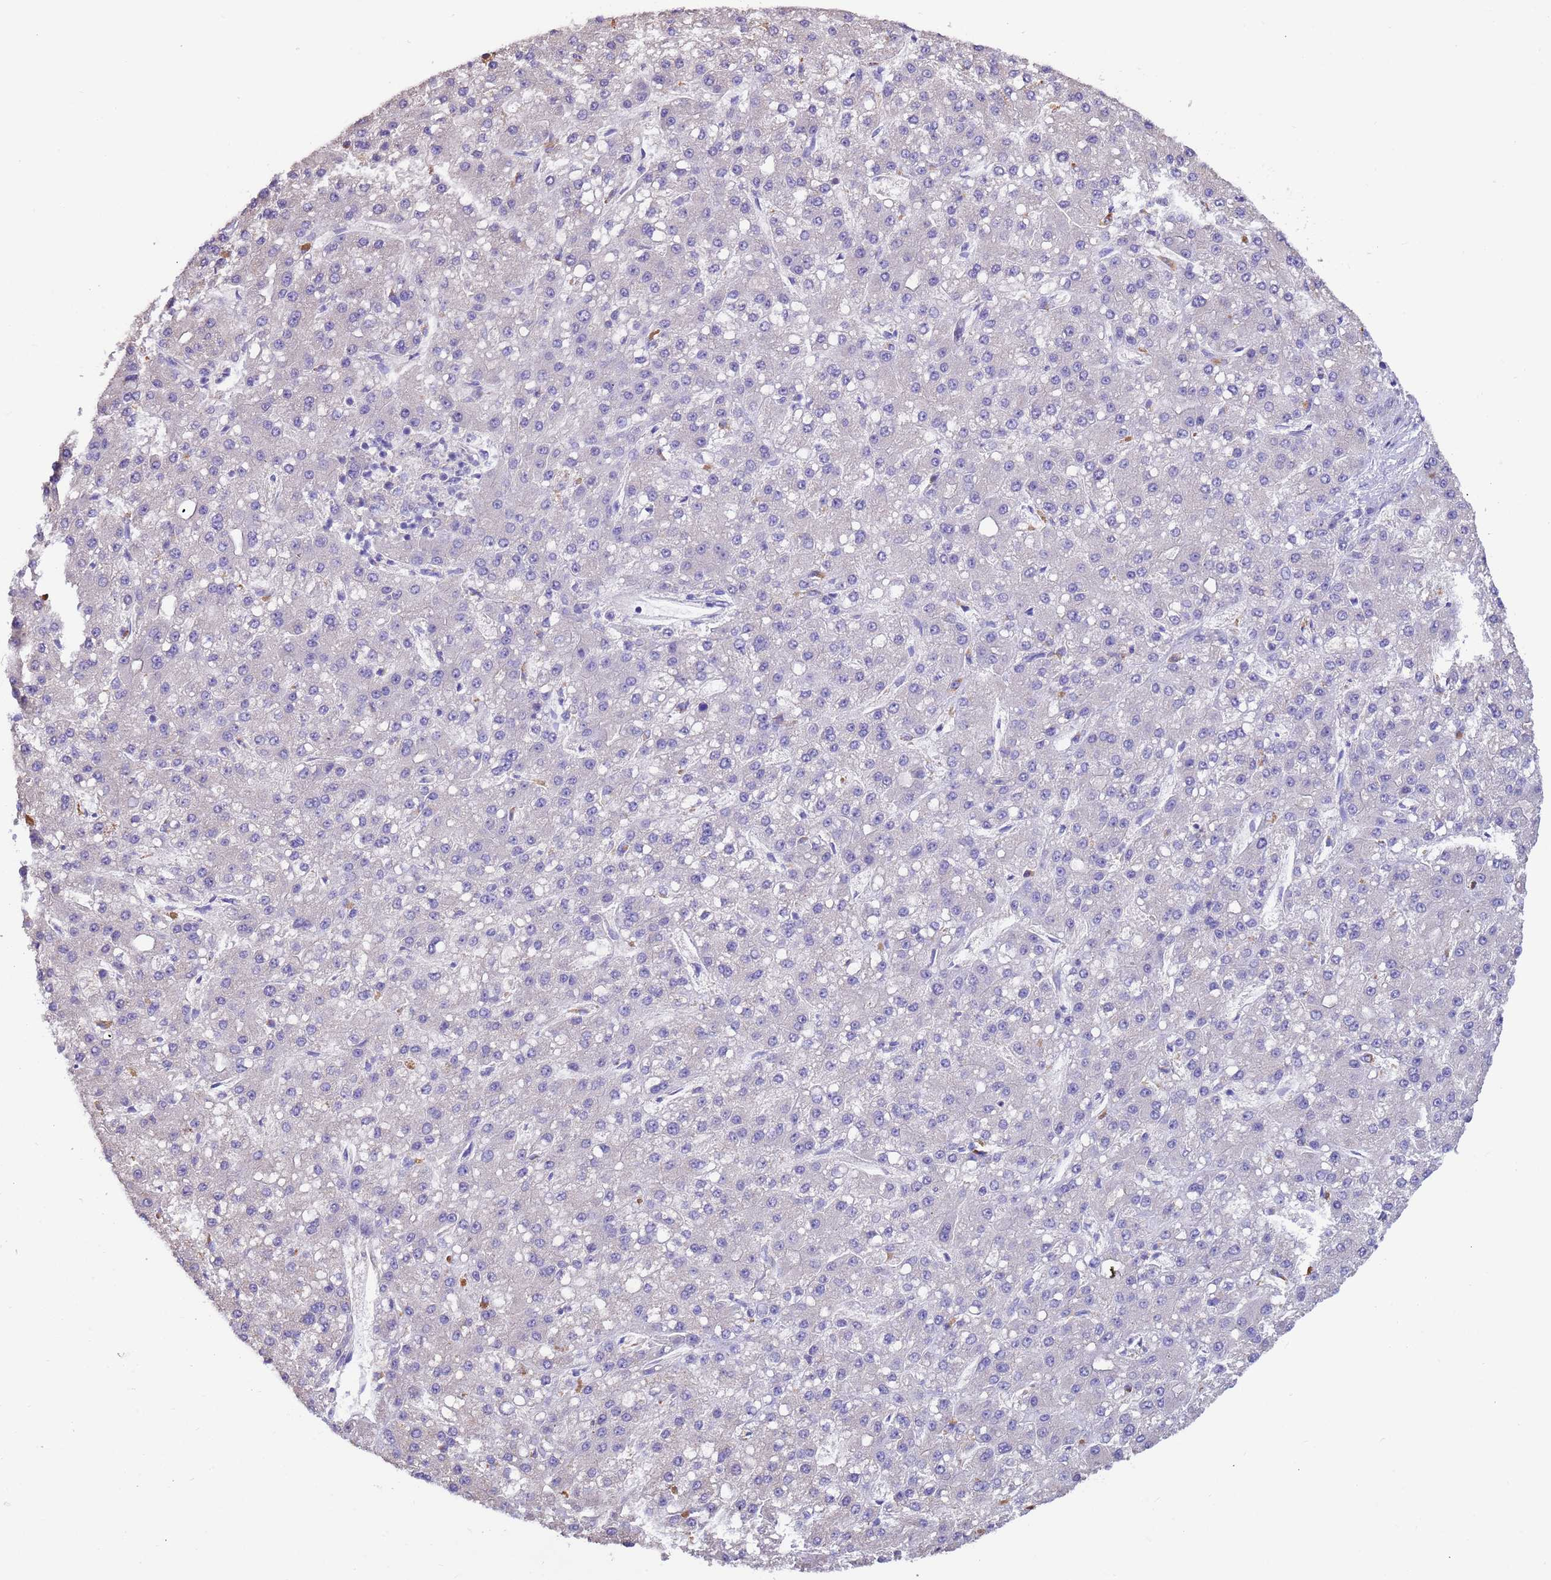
{"staining": {"intensity": "negative", "quantity": "none", "location": "none"}, "tissue": "liver cancer", "cell_type": "Tumor cells", "image_type": "cancer", "snomed": [{"axis": "morphology", "description": "Carcinoma, Hepatocellular, NOS"}, {"axis": "topography", "description": "Liver"}], "caption": "This is an immunohistochemistry photomicrograph of human liver hepatocellular carcinoma. There is no expression in tumor cells.", "gene": "SRL", "patient": {"sex": "male", "age": 67}}